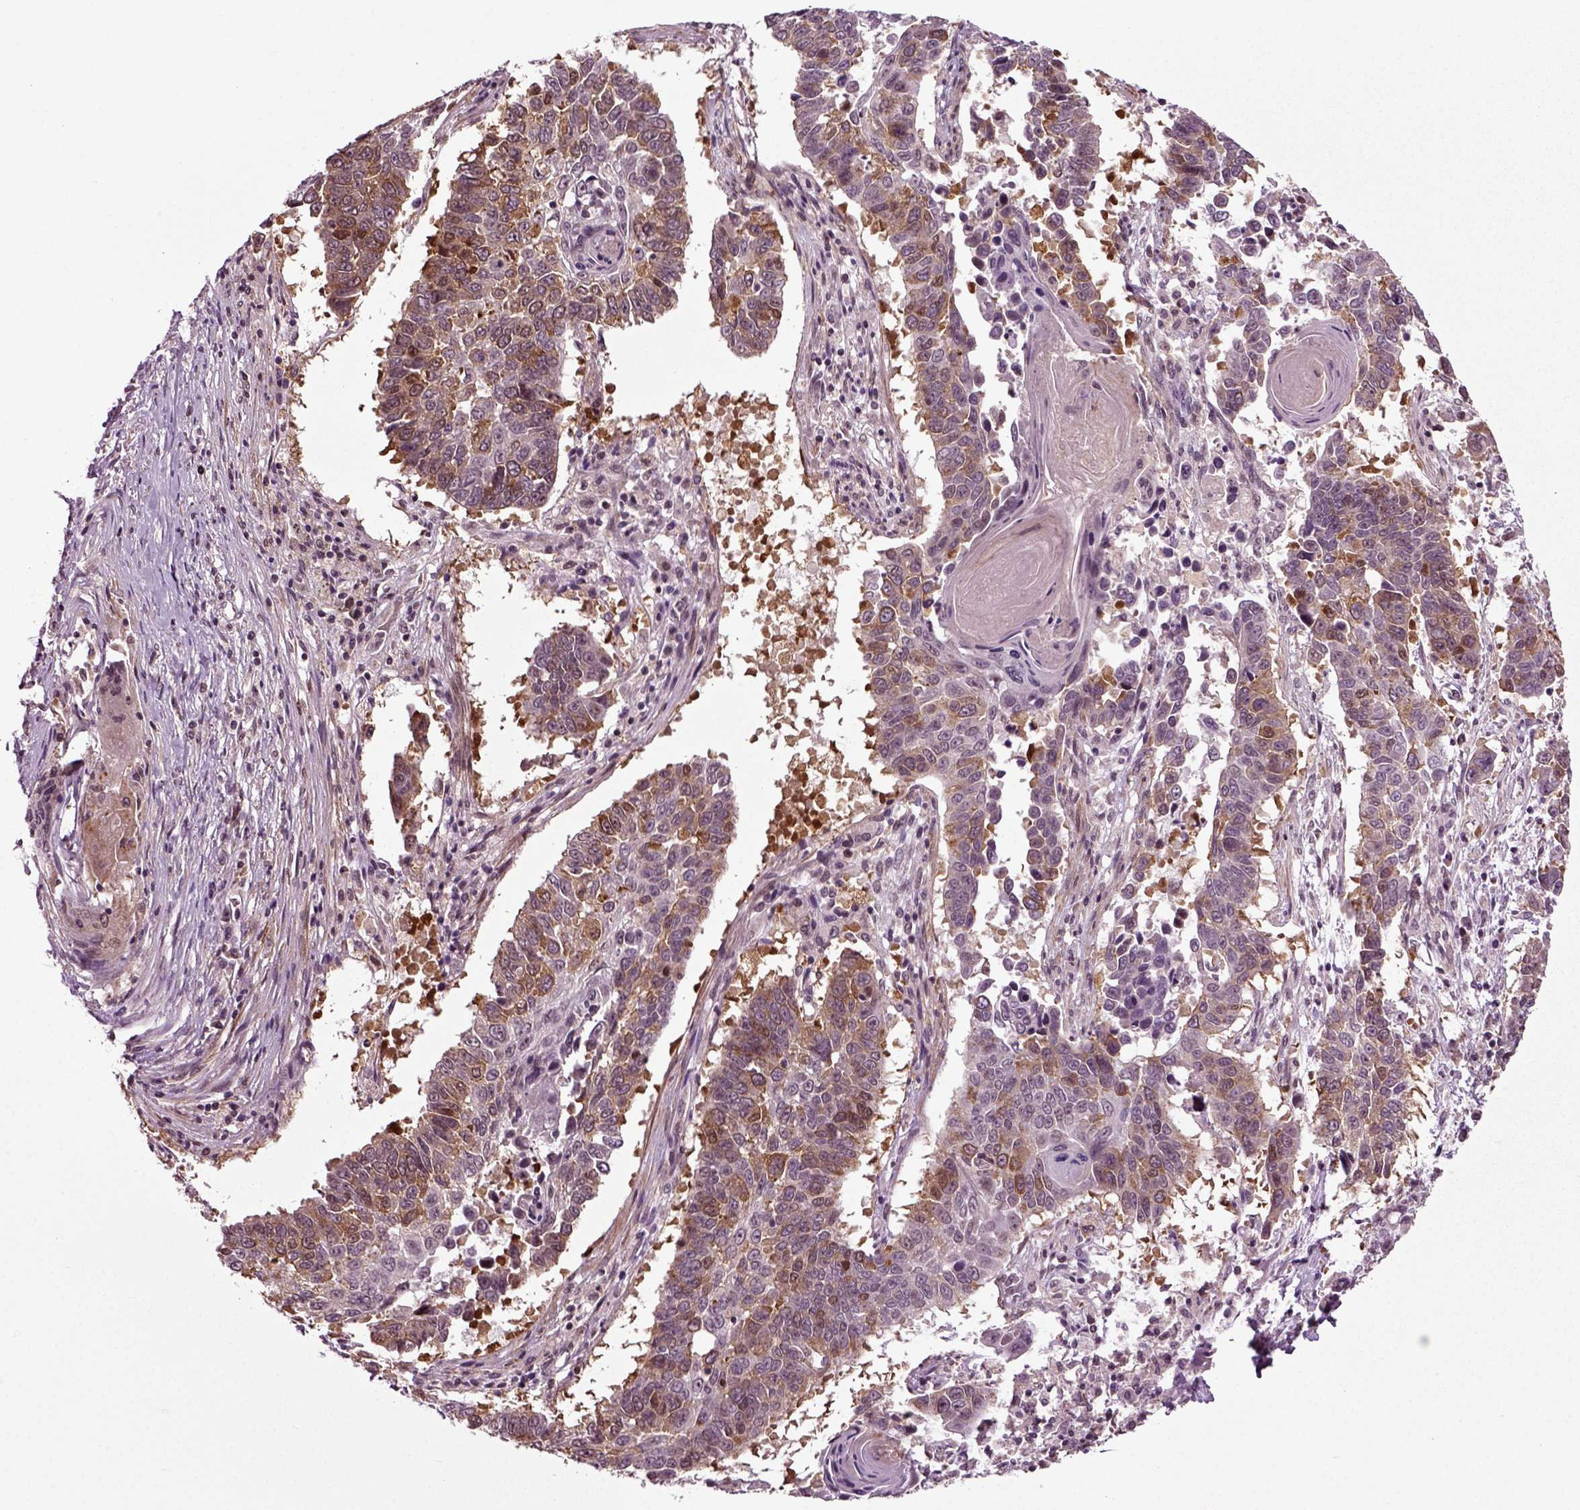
{"staining": {"intensity": "moderate", "quantity": "25%-75%", "location": "cytoplasmic/membranous"}, "tissue": "lung cancer", "cell_type": "Tumor cells", "image_type": "cancer", "snomed": [{"axis": "morphology", "description": "Squamous cell carcinoma, NOS"}, {"axis": "topography", "description": "Lung"}], "caption": "Immunohistochemistry (IHC) of lung cancer (squamous cell carcinoma) exhibits medium levels of moderate cytoplasmic/membranous positivity in approximately 25%-75% of tumor cells.", "gene": "KNSTRN", "patient": {"sex": "male", "age": 73}}